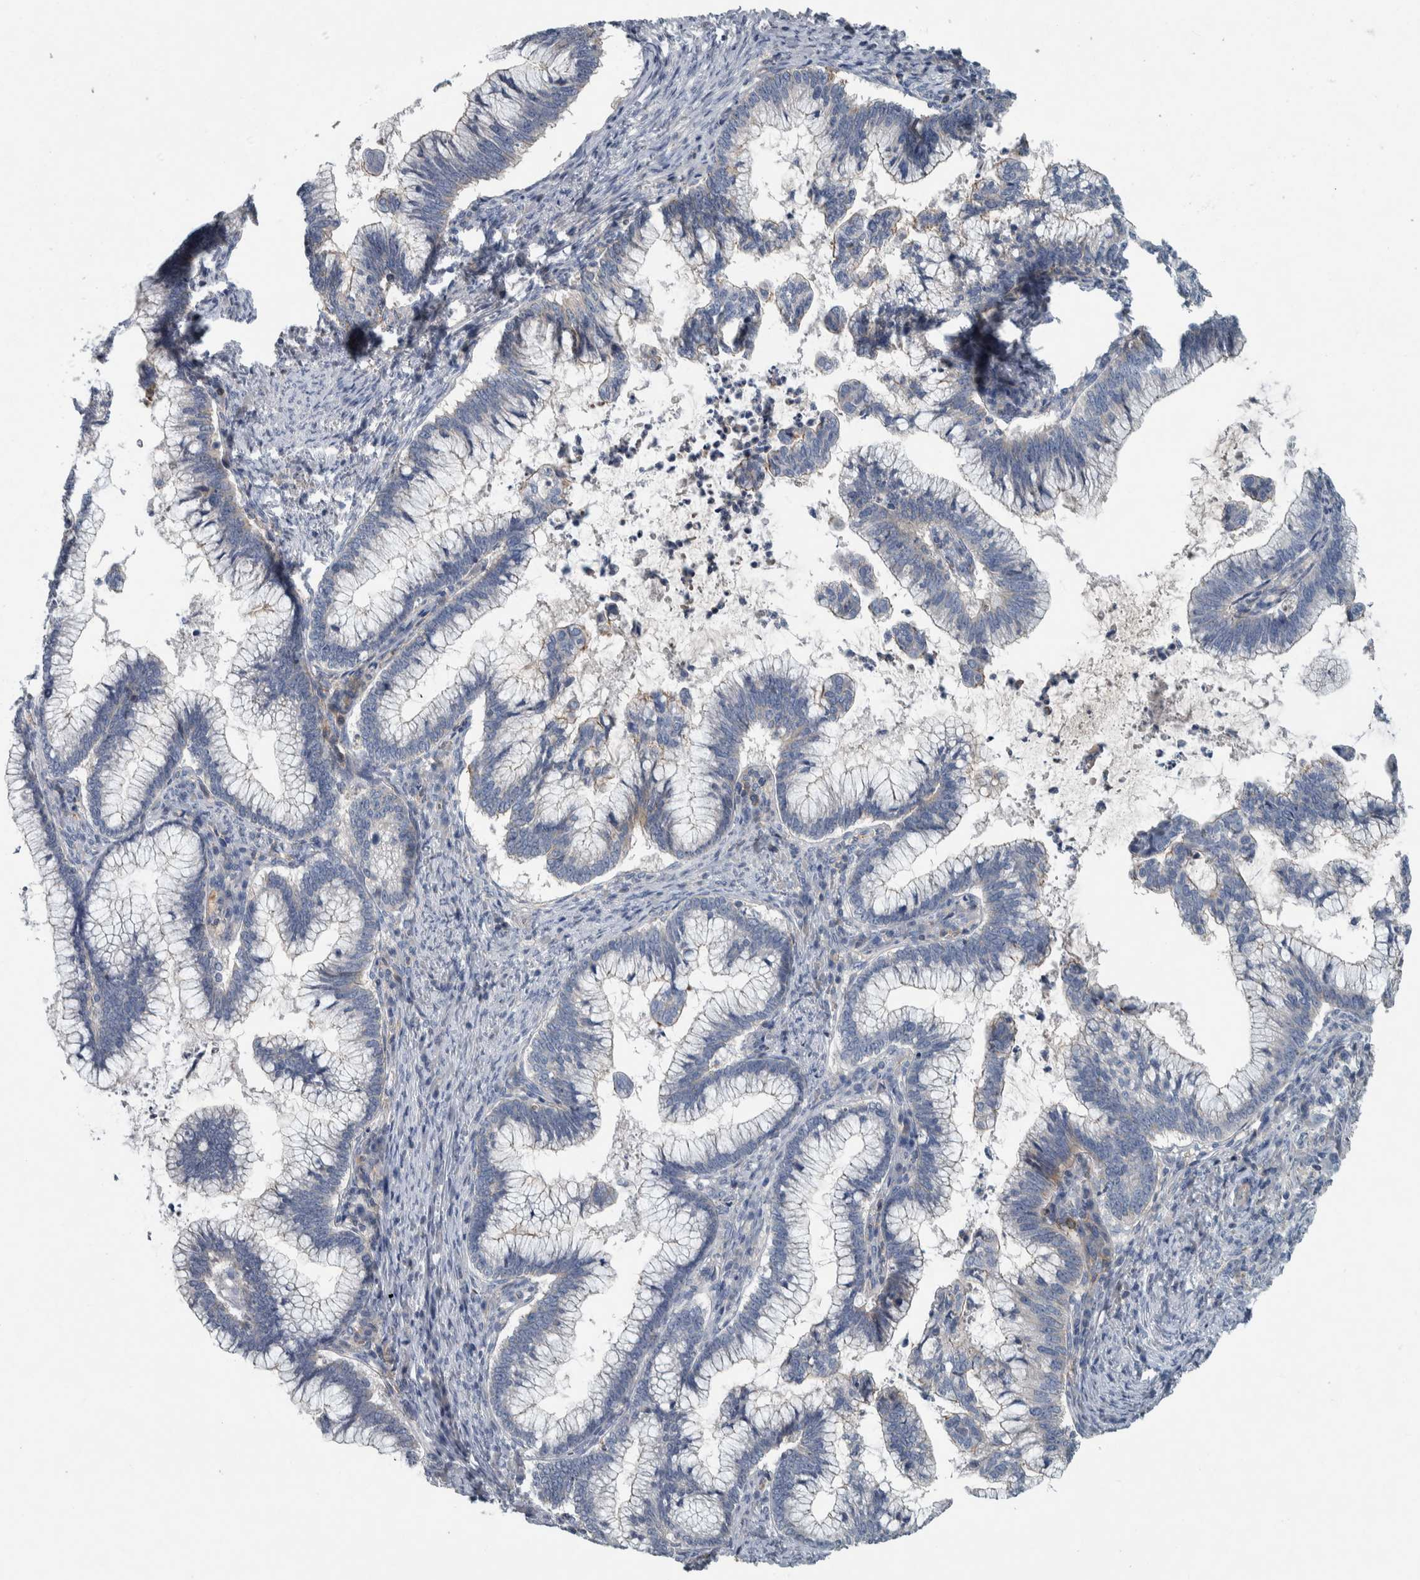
{"staining": {"intensity": "negative", "quantity": "none", "location": "none"}, "tissue": "cervical cancer", "cell_type": "Tumor cells", "image_type": "cancer", "snomed": [{"axis": "morphology", "description": "Adenocarcinoma, NOS"}, {"axis": "topography", "description": "Cervix"}], "caption": "Tumor cells show no significant protein positivity in cervical adenocarcinoma. (Brightfield microscopy of DAB immunohistochemistry (IHC) at high magnification).", "gene": "SERPINC1", "patient": {"sex": "female", "age": 36}}